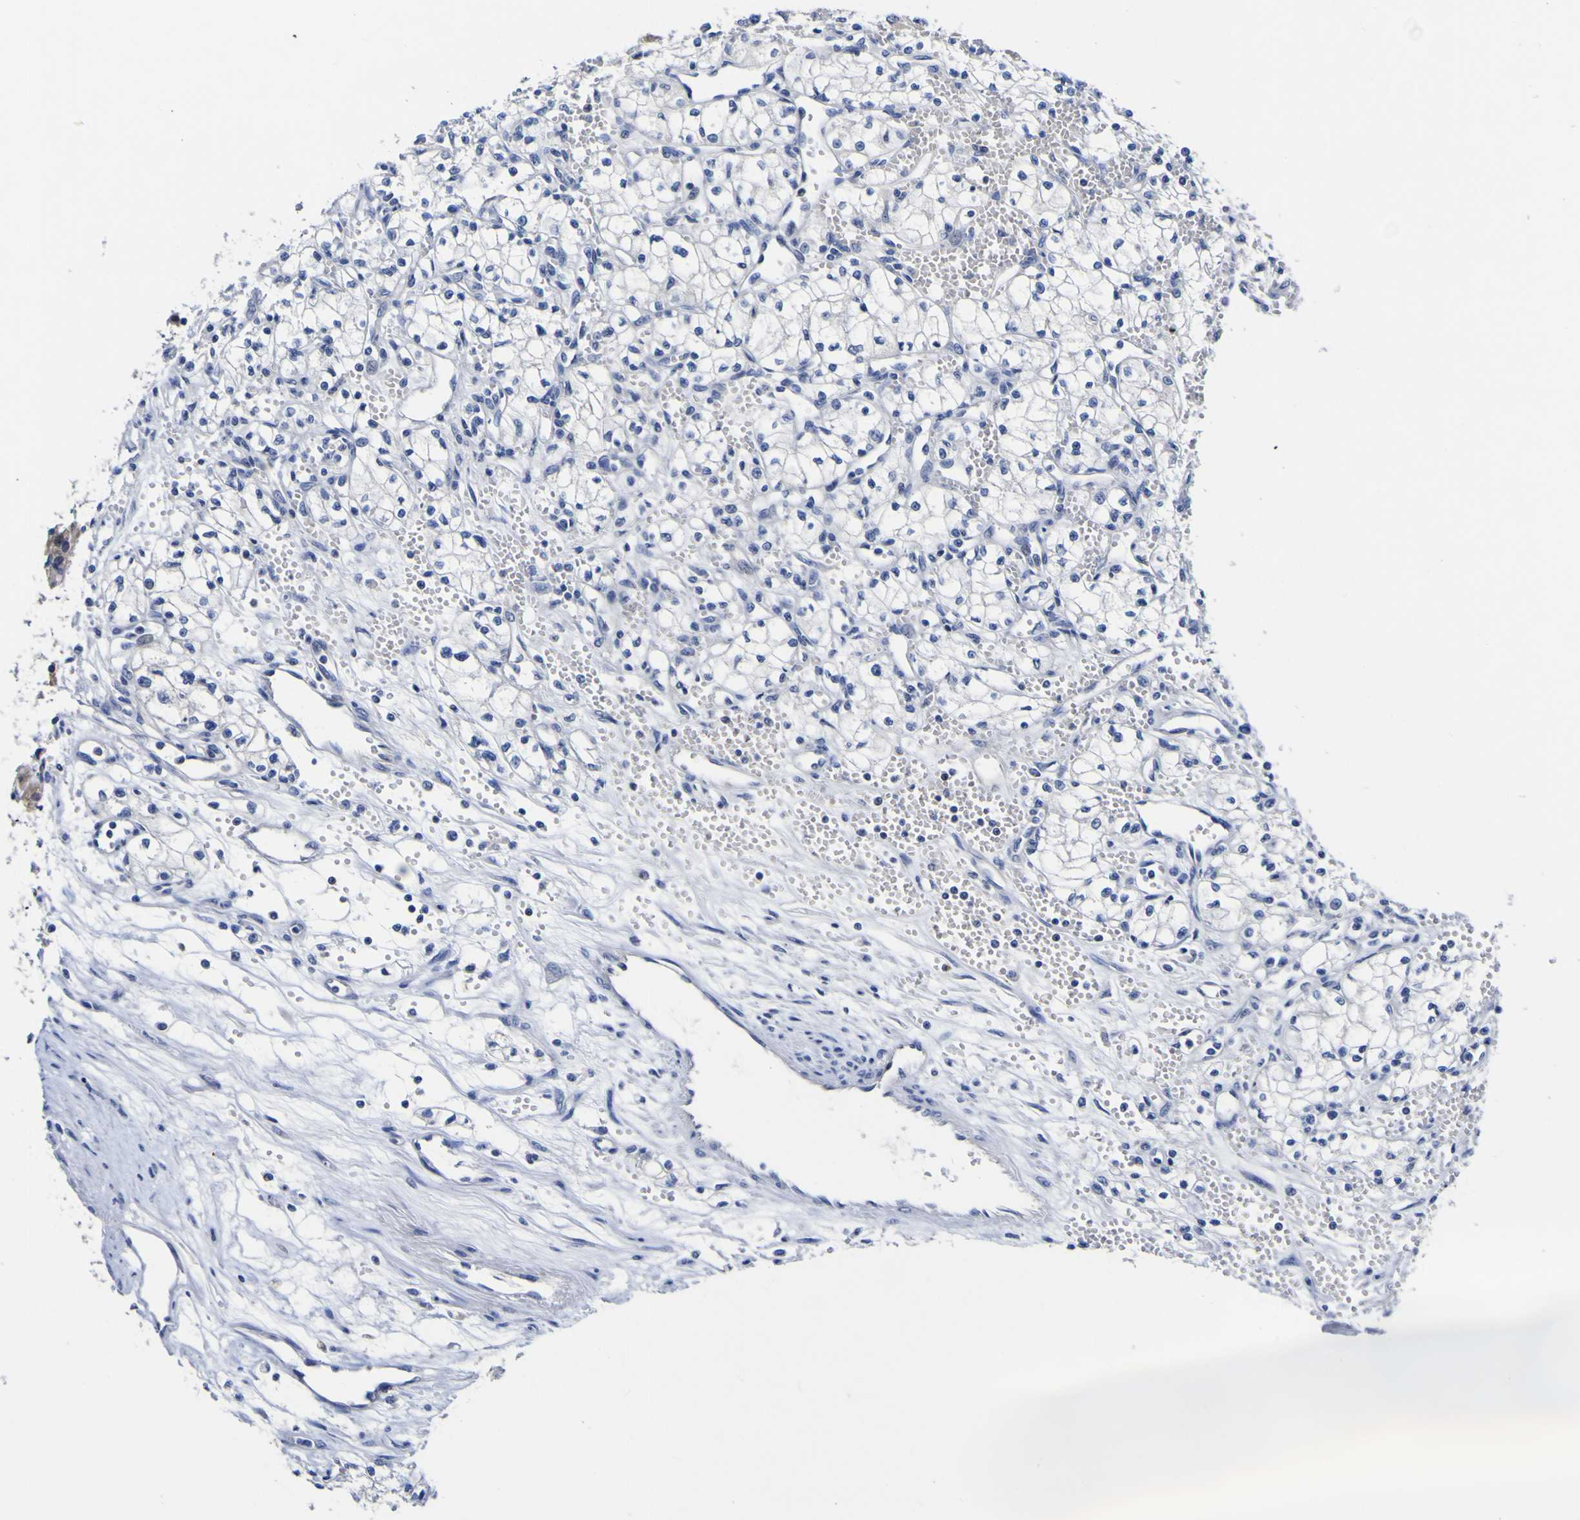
{"staining": {"intensity": "negative", "quantity": "none", "location": "none"}, "tissue": "renal cancer", "cell_type": "Tumor cells", "image_type": "cancer", "snomed": [{"axis": "morphology", "description": "Normal tissue, NOS"}, {"axis": "morphology", "description": "Adenocarcinoma, NOS"}, {"axis": "topography", "description": "Kidney"}], "caption": "A high-resolution histopathology image shows immunohistochemistry staining of renal cancer (adenocarcinoma), which exhibits no significant positivity in tumor cells.", "gene": "CASP6", "patient": {"sex": "male", "age": 59}}